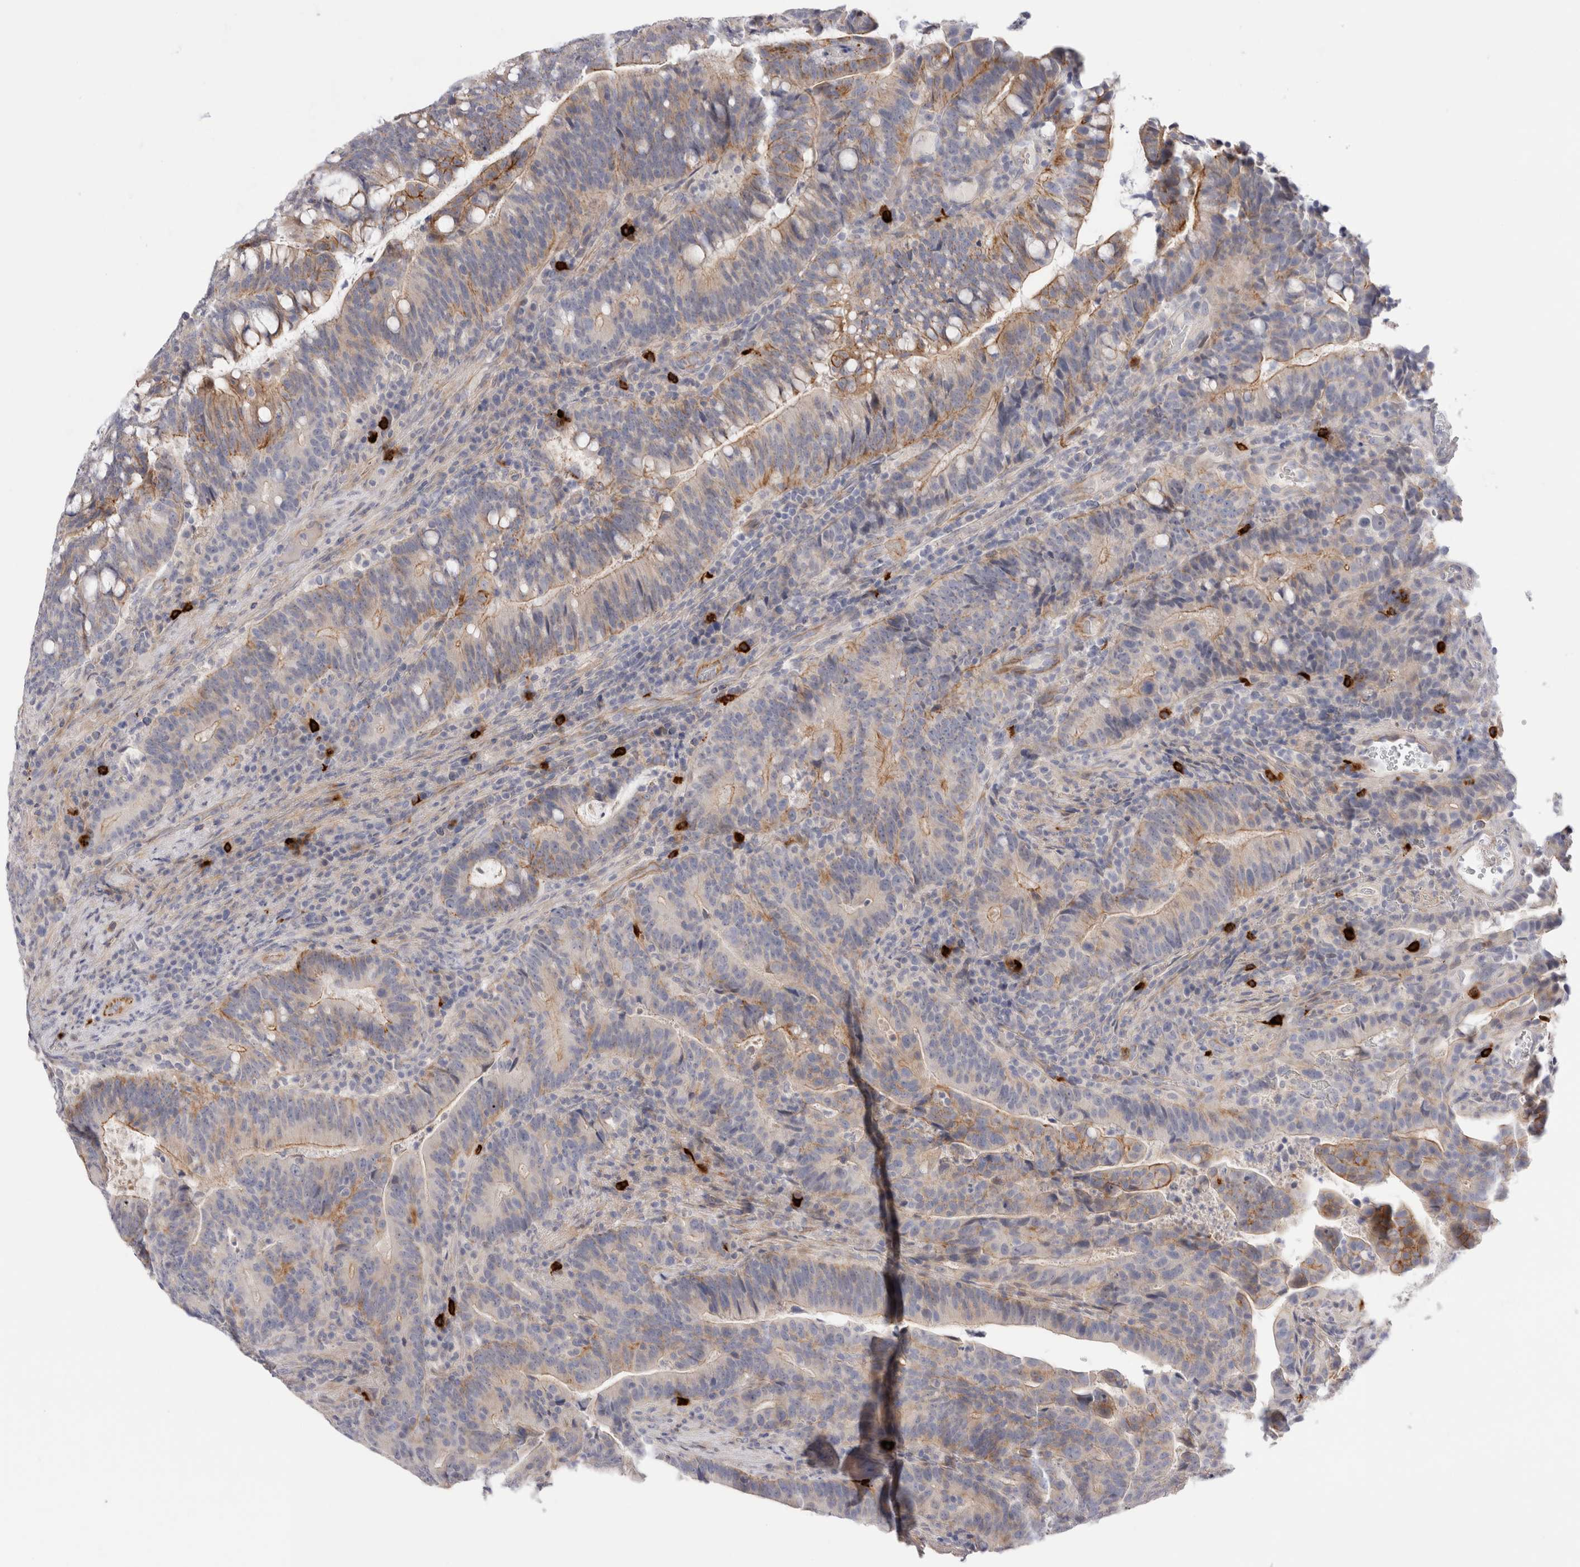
{"staining": {"intensity": "weak", "quantity": "<25%", "location": "cytoplasmic/membranous"}, "tissue": "colorectal cancer", "cell_type": "Tumor cells", "image_type": "cancer", "snomed": [{"axis": "morphology", "description": "Adenocarcinoma, NOS"}, {"axis": "topography", "description": "Colon"}], "caption": "High power microscopy image of an immunohistochemistry image of colorectal adenocarcinoma, revealing no significant expression in tumor cells.", "gene": "SPINK2", "patient": {"sex": "female", "age": 66}}